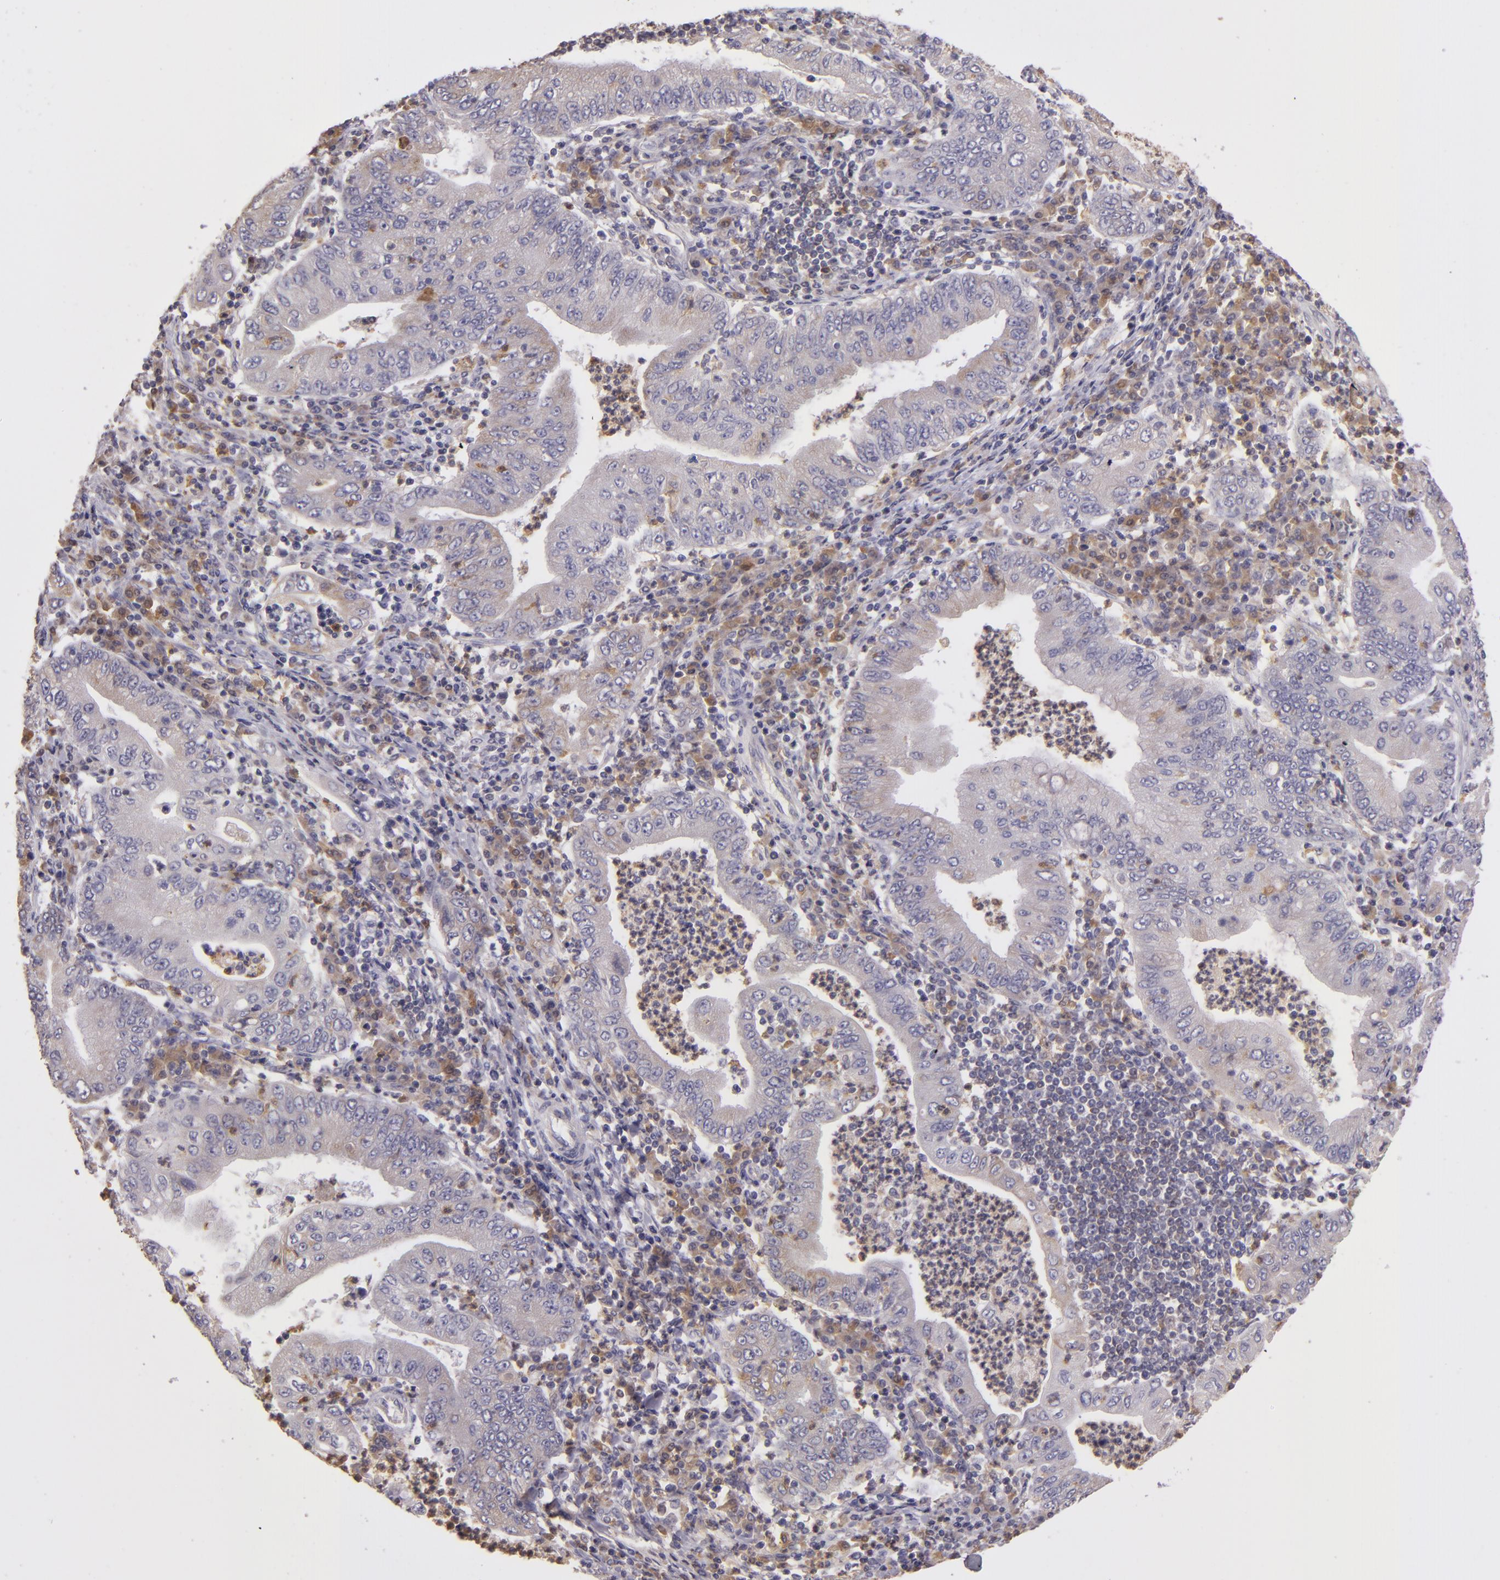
{"staining": {"intensity": "negative", "quantity": "none", "location": "none"}, "tissue": "stomach cancer", "cell_type": "Tumor cells", "image_type": "cancer", "snomed": [{"axis": "morphology", "description": "Normal tissue, NOS"}, {"axis": "morphology", "description": "Adenocarcinoma, NOS"}, {"axis": "topography", "description": "Esophagus"}, {"axis": "topography", "description": "Stomach, upper"}, {"axis": "topography", "description": "Peripheral nerve tissue"}], "caption": "Immunohistochemistry photomicrograph of human stomach adenocarcinoma stained for a protein (brown), which displays no expression in tumor cells.", "gene": "FHIT", "patient": {"sex": "male", "age": 62}}